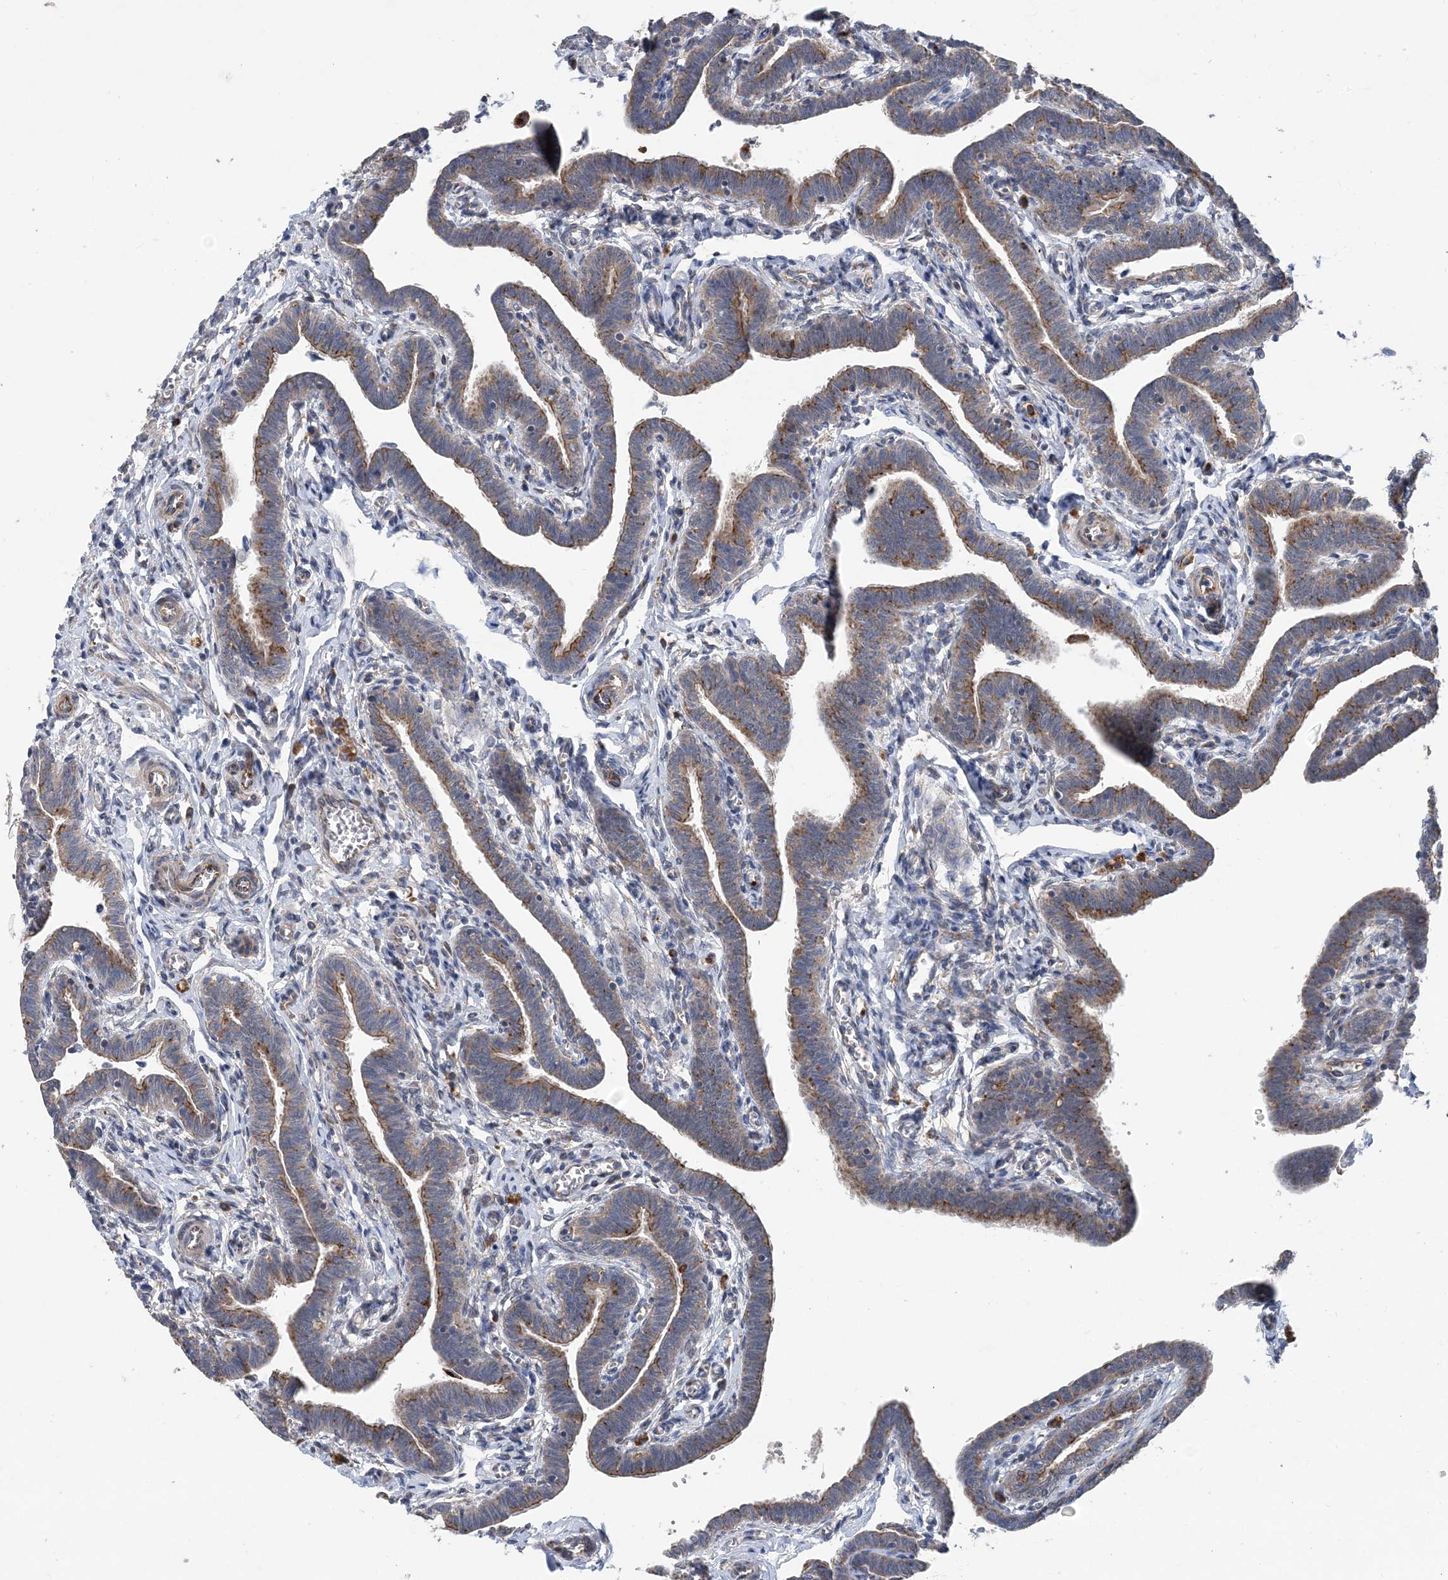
{"staining": {"intensity": "moderate", "quantity": ">75%", "location": "cytoplasmic/membranous"}, "tissue": "fallopian tube", "cell_type": "Glandular cells", "image_type": "normal", "snomed": [{"axis": "morphology", "description": "Normal tissue, NOS"}, {"axis": "topography", "description": "Fallopian tube"}], "caption": "Immunohistochemical staining of normal fallopian tube shows moderate cytoplasmic/membranous protein expression in about >75% of glandular cells.", "gene": "PTTG1IP", "patient": {"sex": "female", "age": 36}}